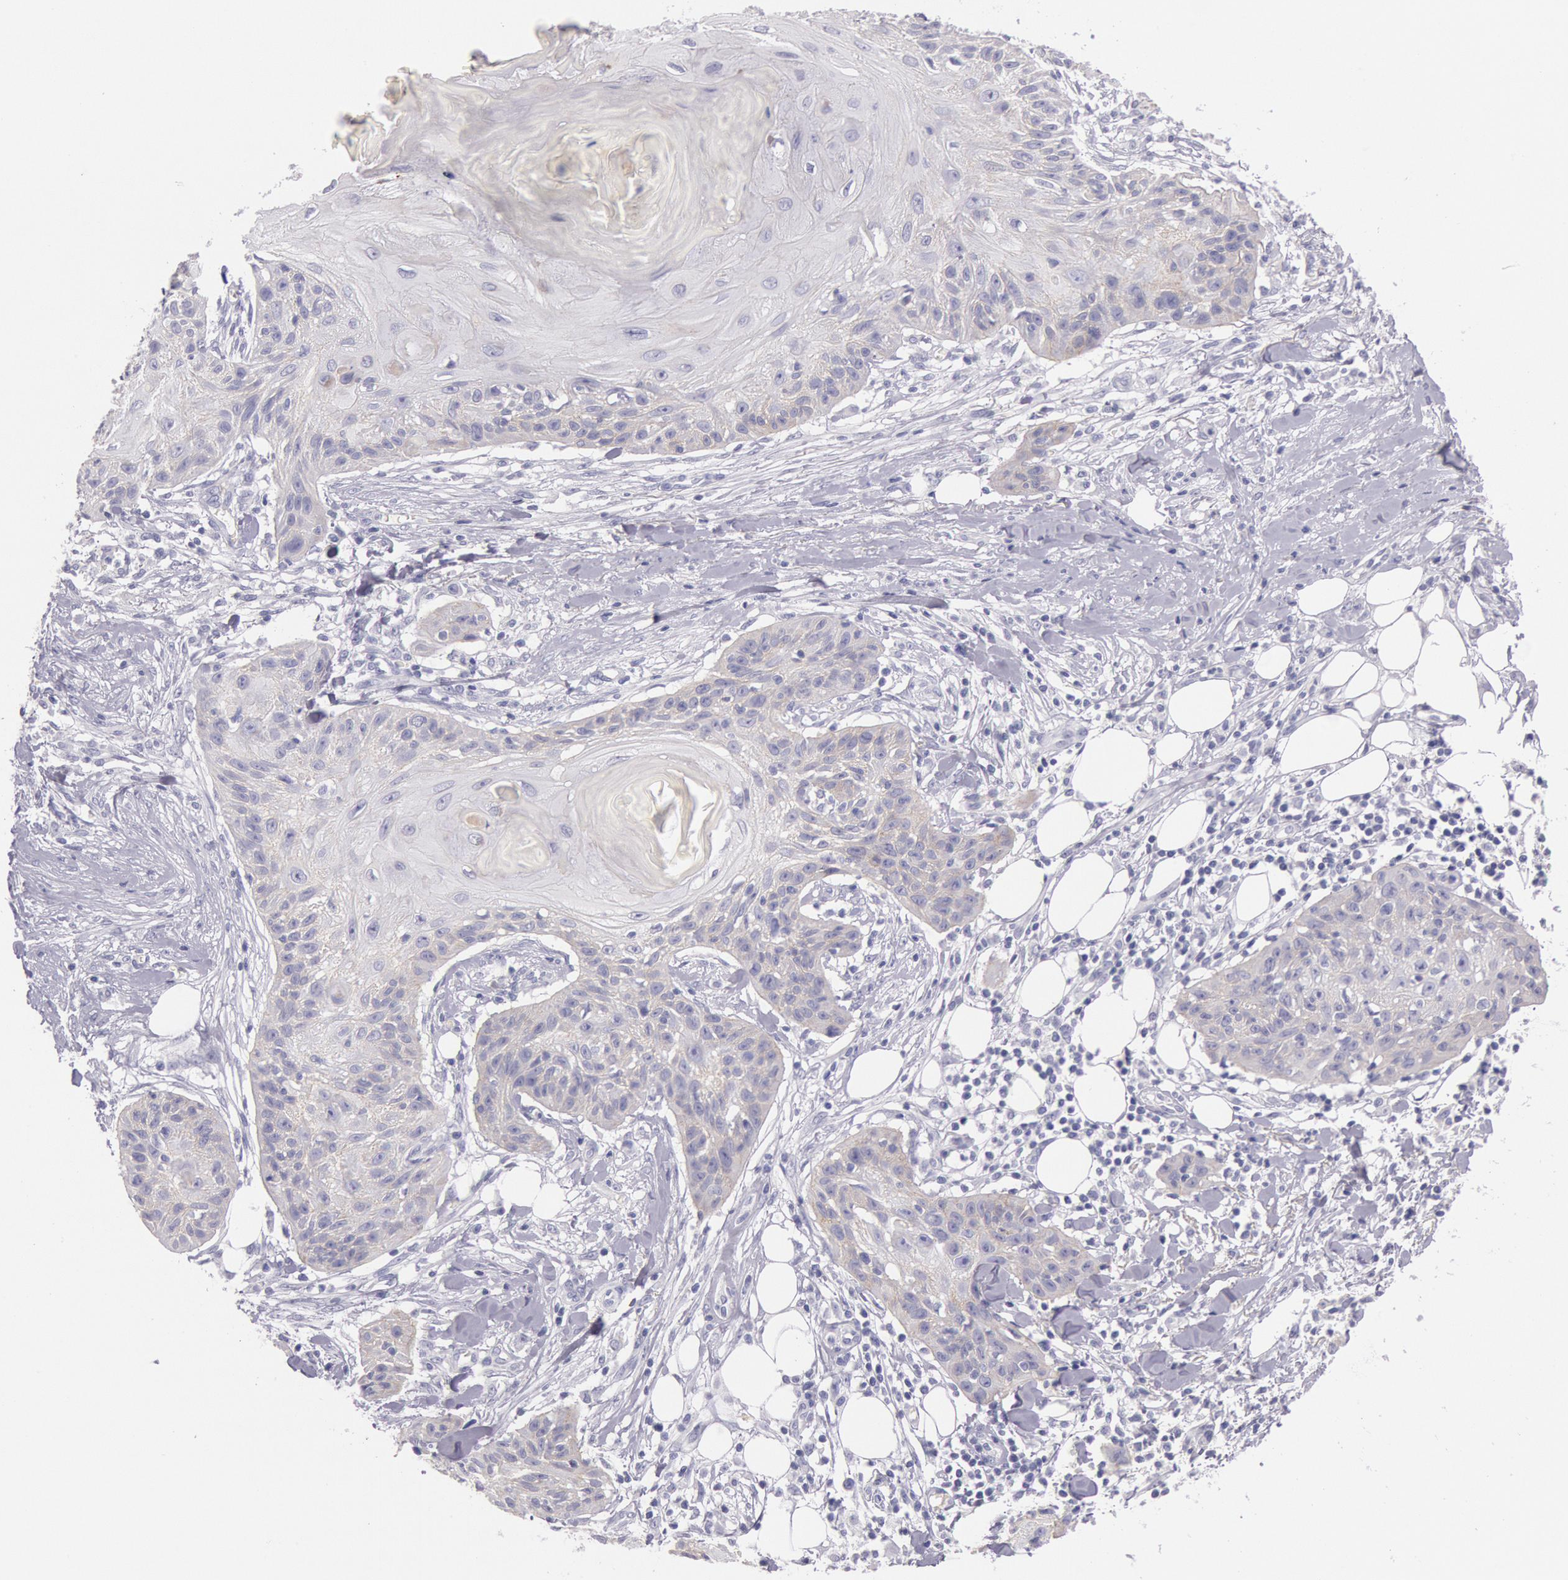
{"staining": {"intensity": "negative", "quantity": "none", "location": "none"}, "tissue": "skin cancer", "cell_type": "Tumor cells", "image_type": "cancer", "snomed": [{"axis": "morphology", "description": "Squamous cell carcinoma, NOS"}, {"axis": "topography", "description": "Skin"}], "caption": "Tumor cells show no significant staining in squamous cell carcinoma (skin). (Brightfield microscopy of DAB (3,3'-diaminobenzidine) IHC at high magnification).", "gene": "EGFR", "patient": {"sex": "female", "age": 88}}